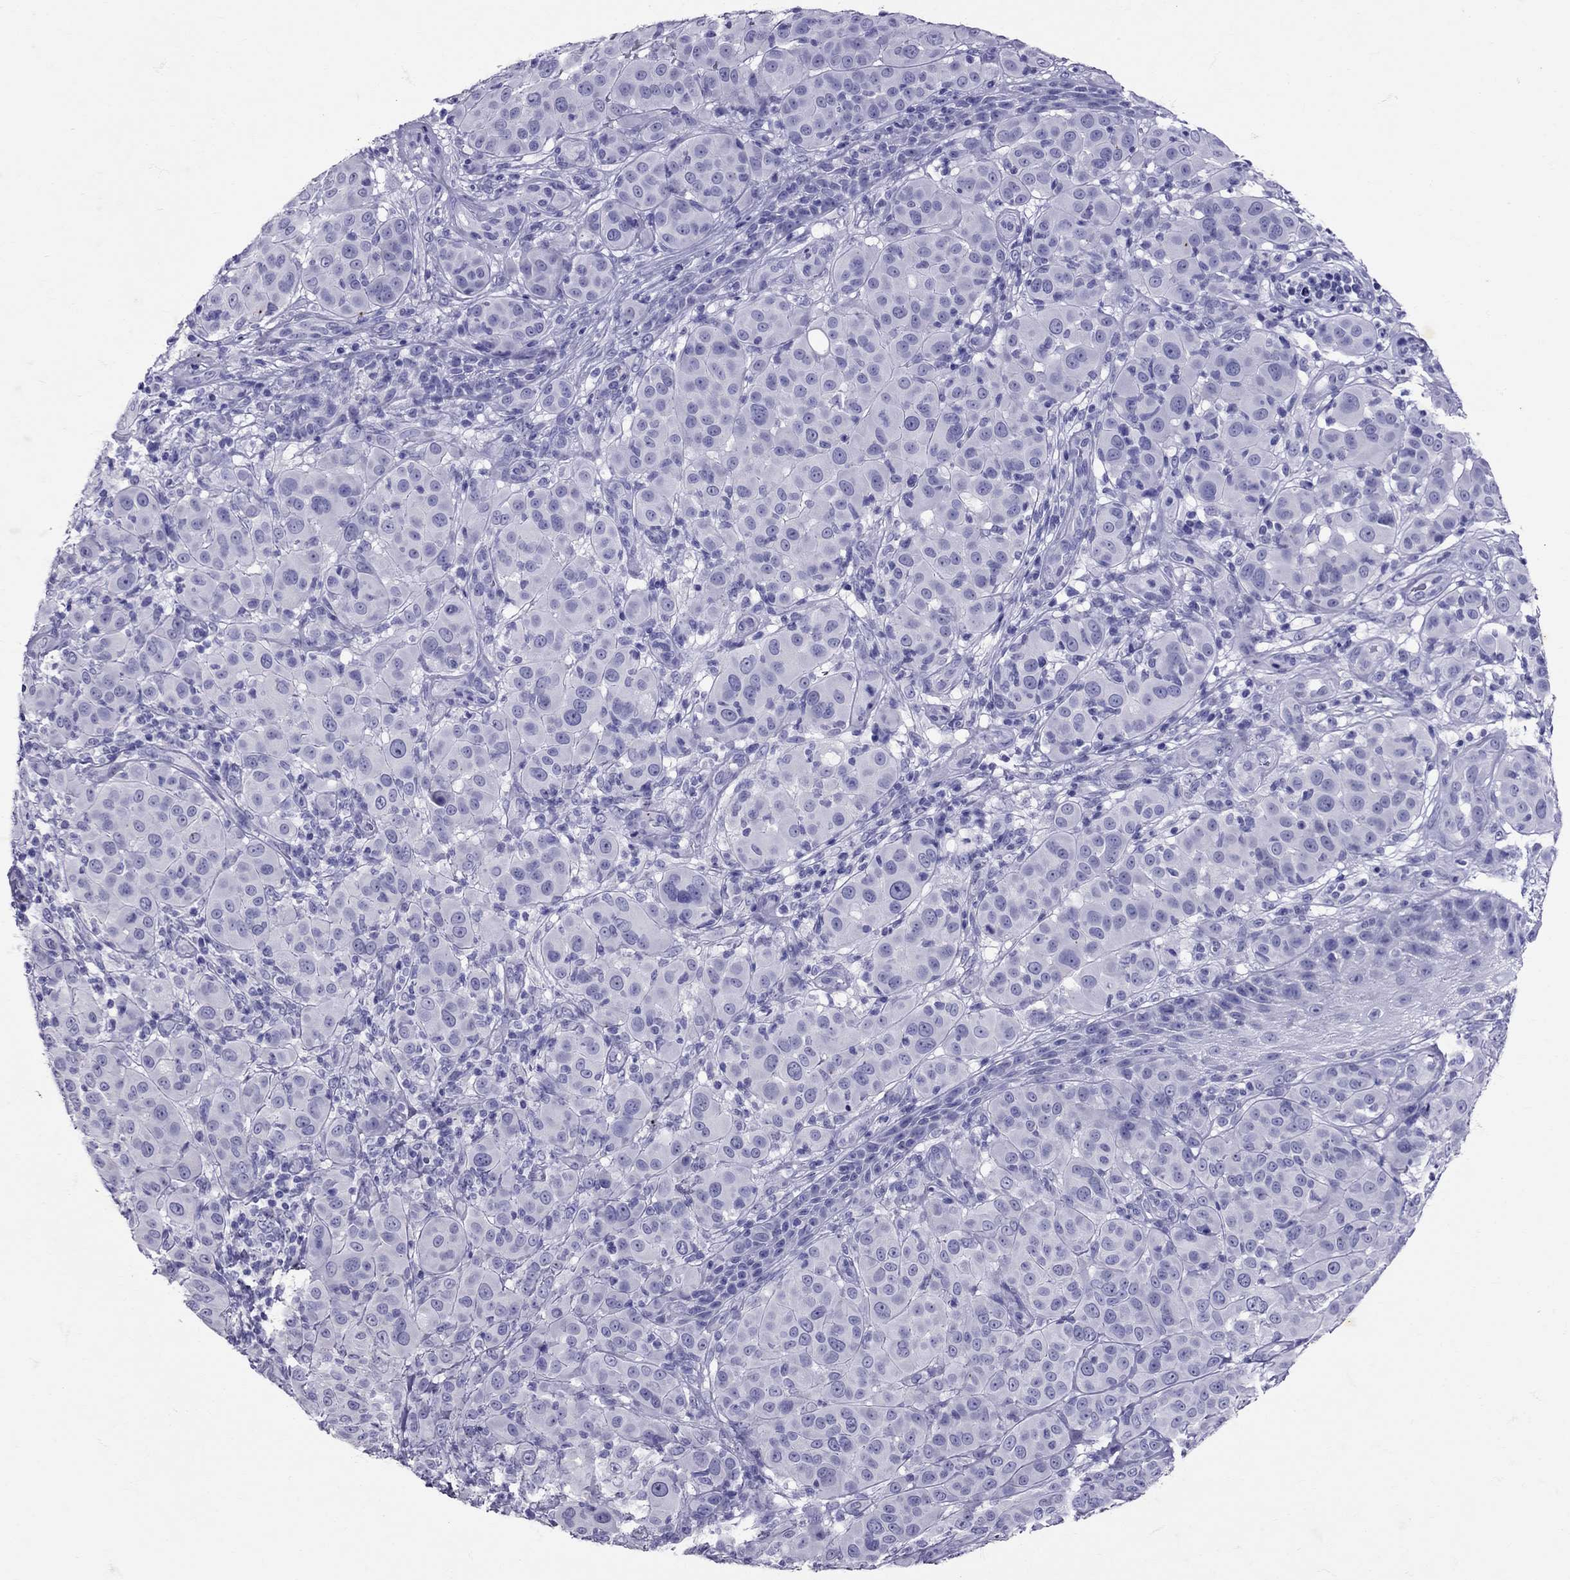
{"staining": {"intensity": "negative", "quantity": "none", "location": "none"}, "tissue": "melanoma", "cell_type": "Tumor cells", "image_type": "cancer", "snomed": [{"axis": "morphology", "description": "Malignant melanoma, NOS"}, {"axis": "topography", "description": "Skin"}], "caption": "DAB (3,3'-diaminobenzidine) immunohistochemical staining of malignant melanoma exhibits no significant staining in tumor cells. (DAB (3,3'-diaminobenzidine) immunohistochemistry visualized using brightfield microscopy, high magnification).", "gene": "AVP", "patient": {"sex": "female", "age": 87}}